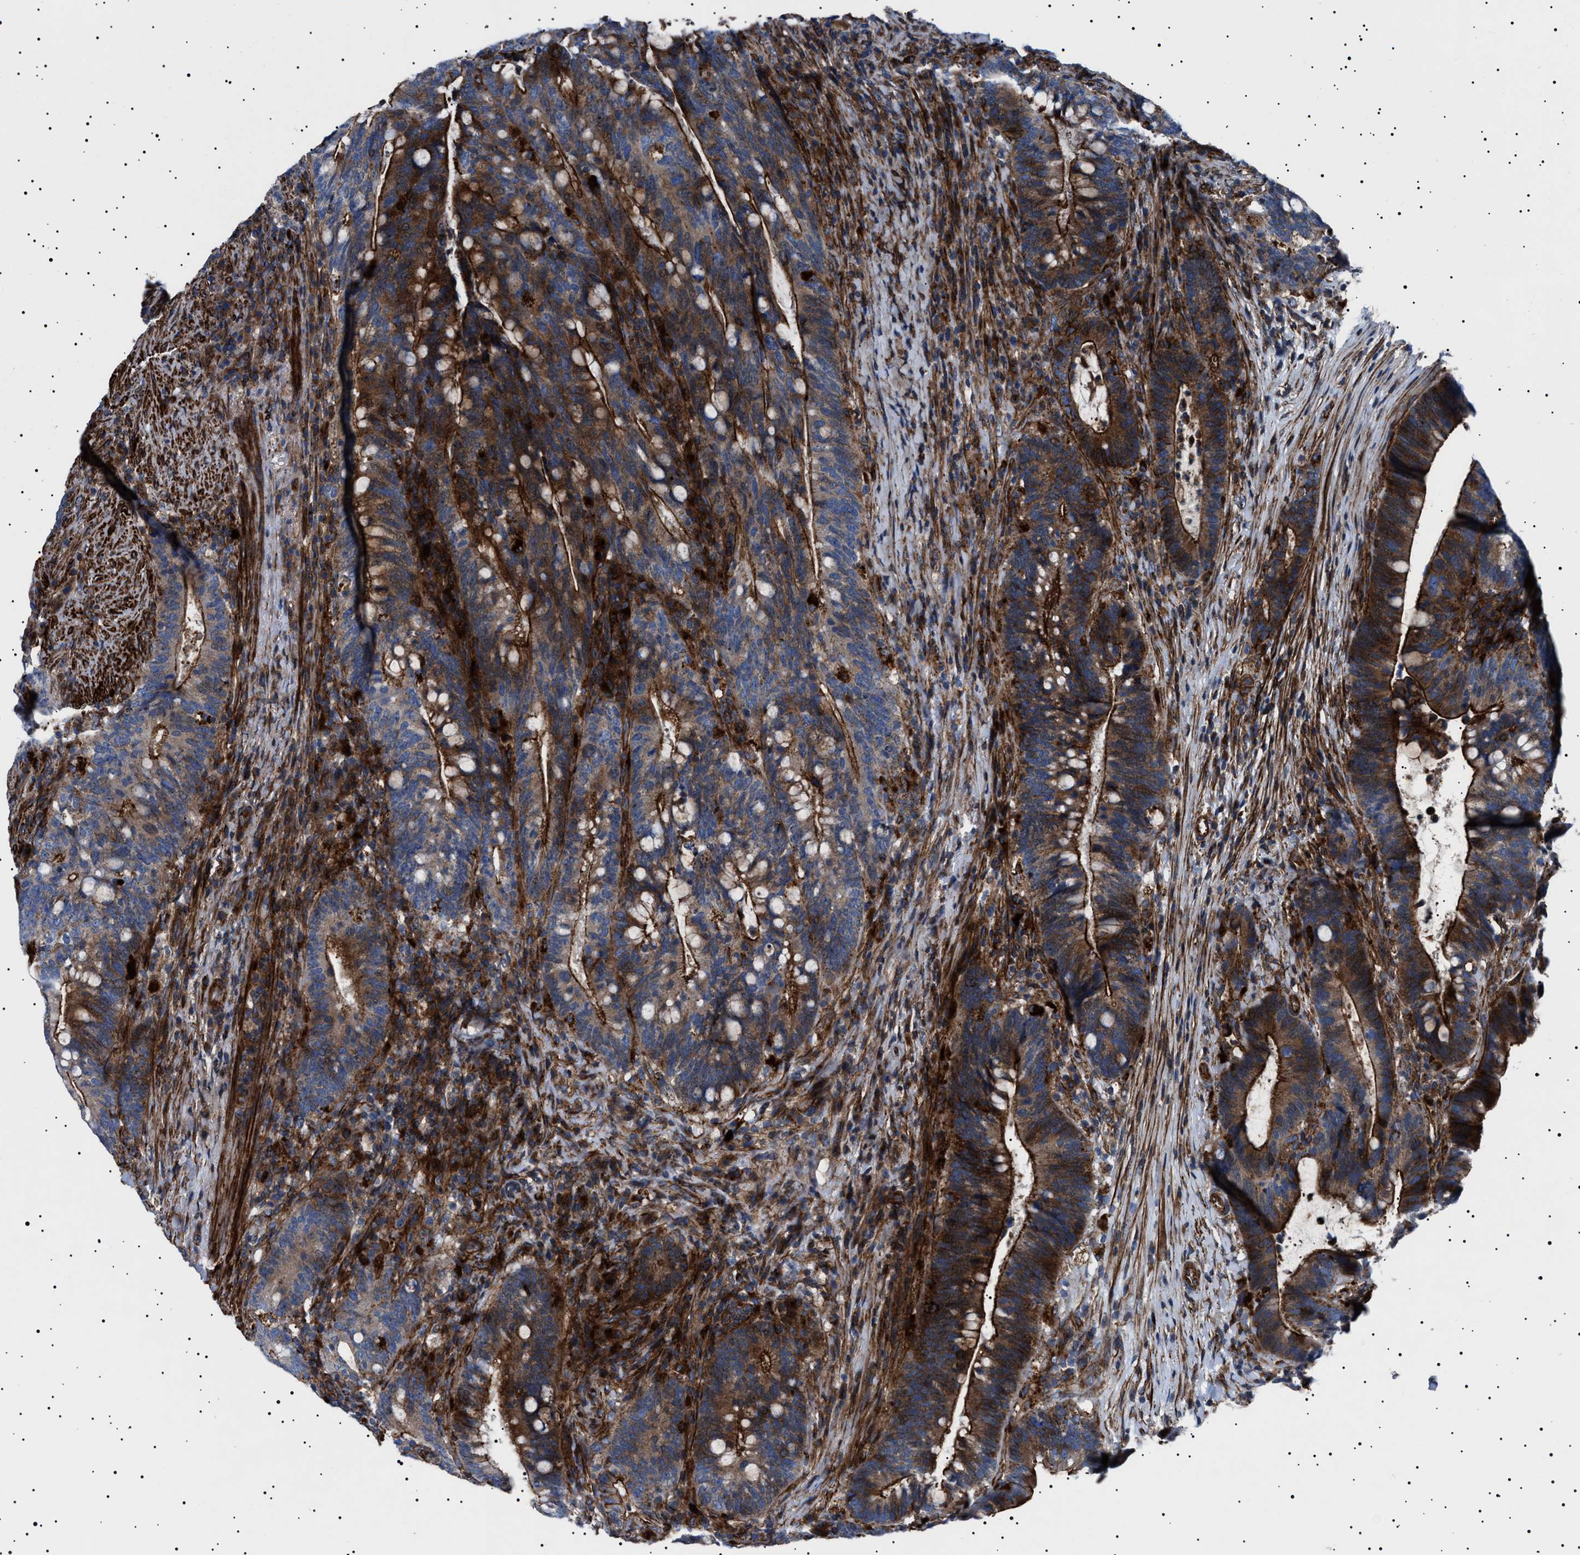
{"staining": {"intensity": "moderate", "quantity": ">75%", "location": "cytoplasmic/membranous"}, "tissue": "colorectal cancer", "cell_type": "Tumor cells", "image_type": "cancer", "snomed": [{"axis": "morphology", "description": "Adenocarcinoma, NOS"}, {"axis": "topography", "description": "Colon"}], "caption": "High-magnification brightfield microscopy of colorectal cancer (adenocarcinoma) stained with DAB (3,3'-diaminobenzidine) (brown) and counterstained with hematoxylin (blue). tumor cells exhibit moderate cytoplasmic/membranous expression is present in about>75% of cells.", "gene": "NEU1", "patient": {"sex": "female", "age": 66}}